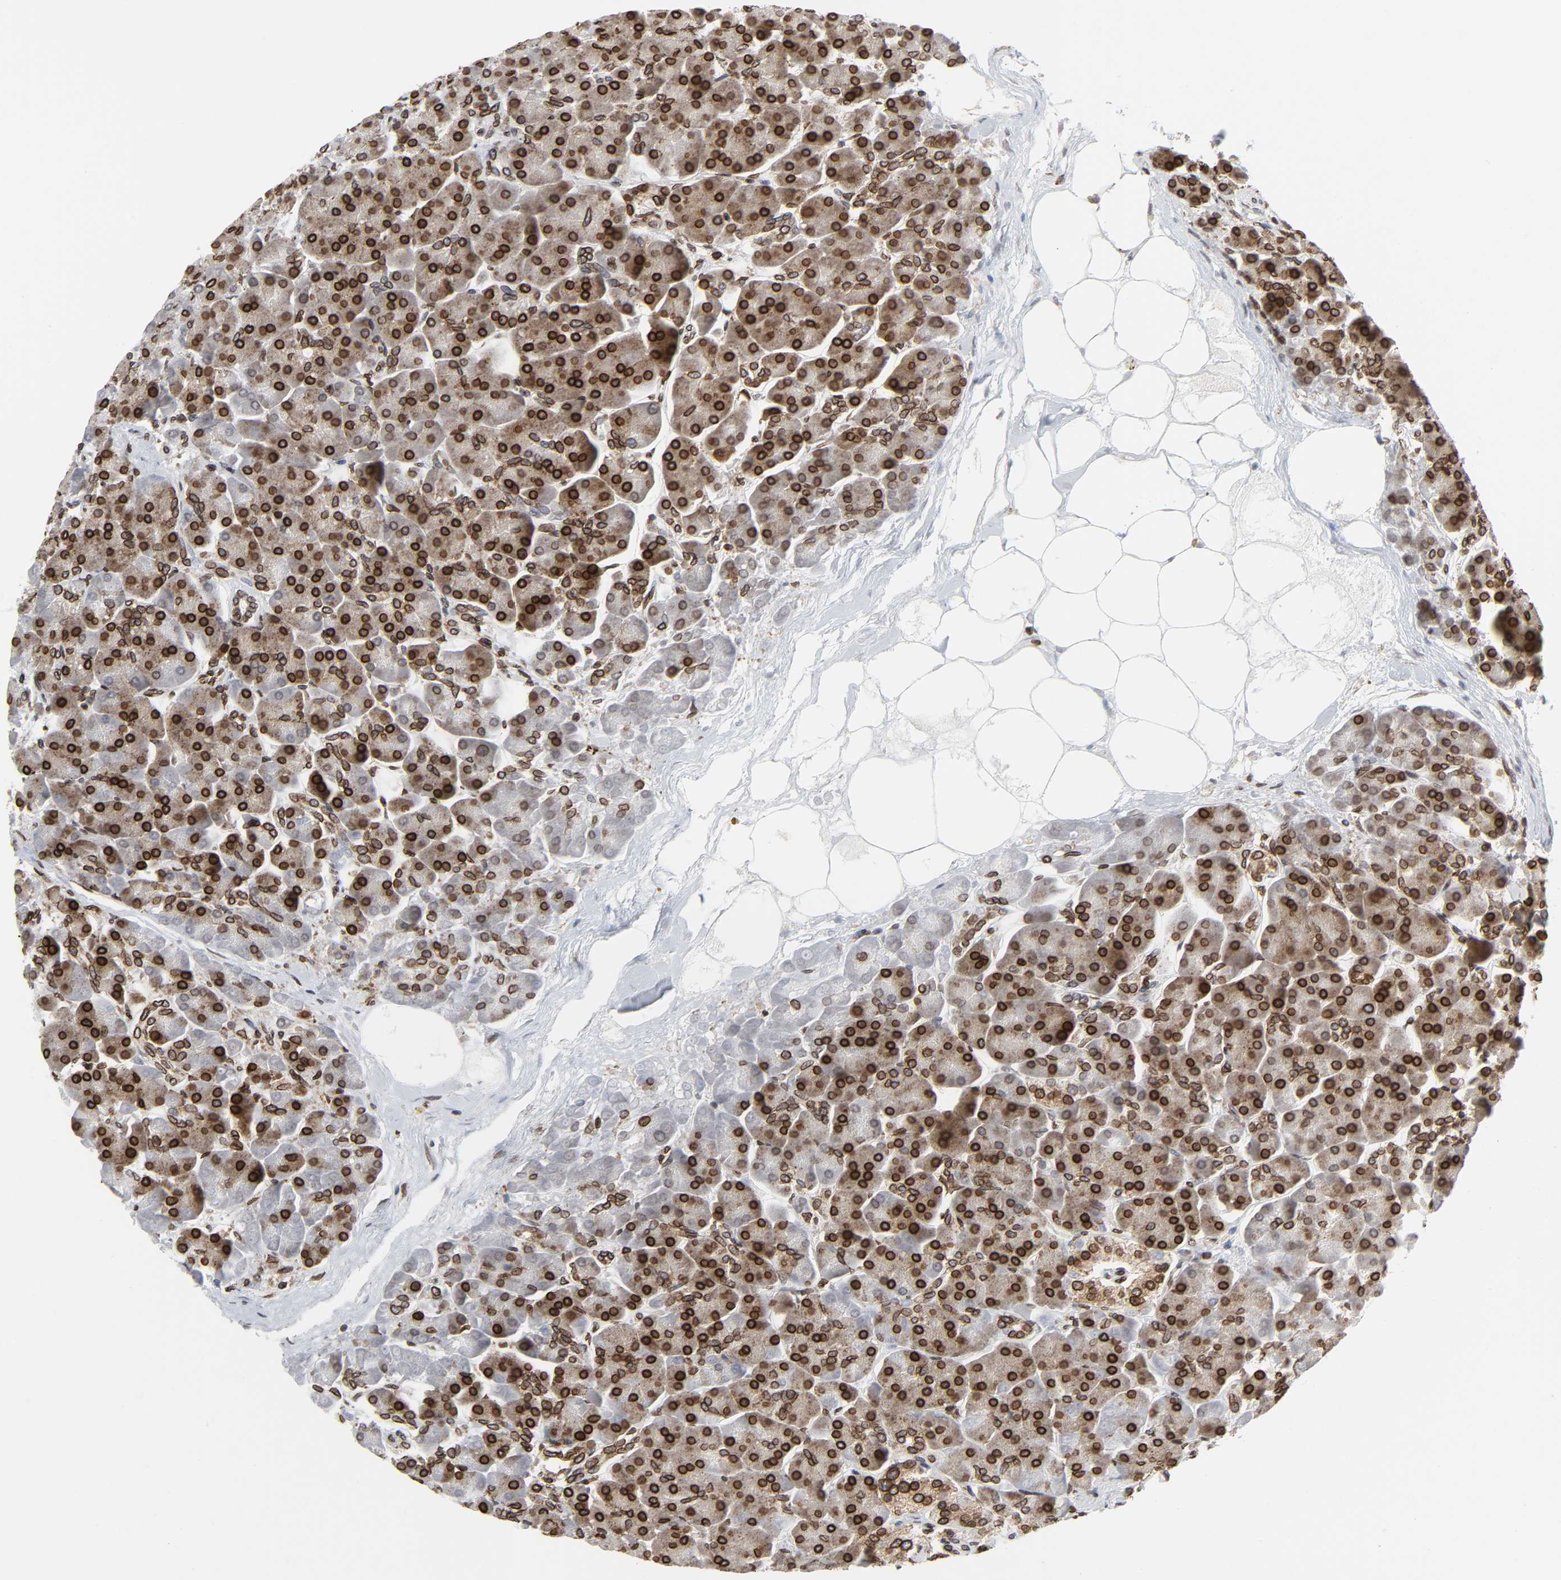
{"staining": {"intensity": "strong", "quantity": ">75%", "location": "cytoplasmic/membranous,nuclear"}, "tissue": "pancreas", "cell_type": "Exocrine glandular cells", "image_type": "normal", "snomed": [{"axis": "morphology", "description": "Normal tissue, NOS"}, {"axis": "topography", "description": "Pancreas"}], "caption": "Exocrine glandular cells reveal high levels of strong cytoplasmic/membranous,nuclear positivity in approximately >75% of cells in normal pancreas. Nuclei are stained in blue.", "gene": "RANGAP1", "patient": {"sex": "male", "age": 66}}